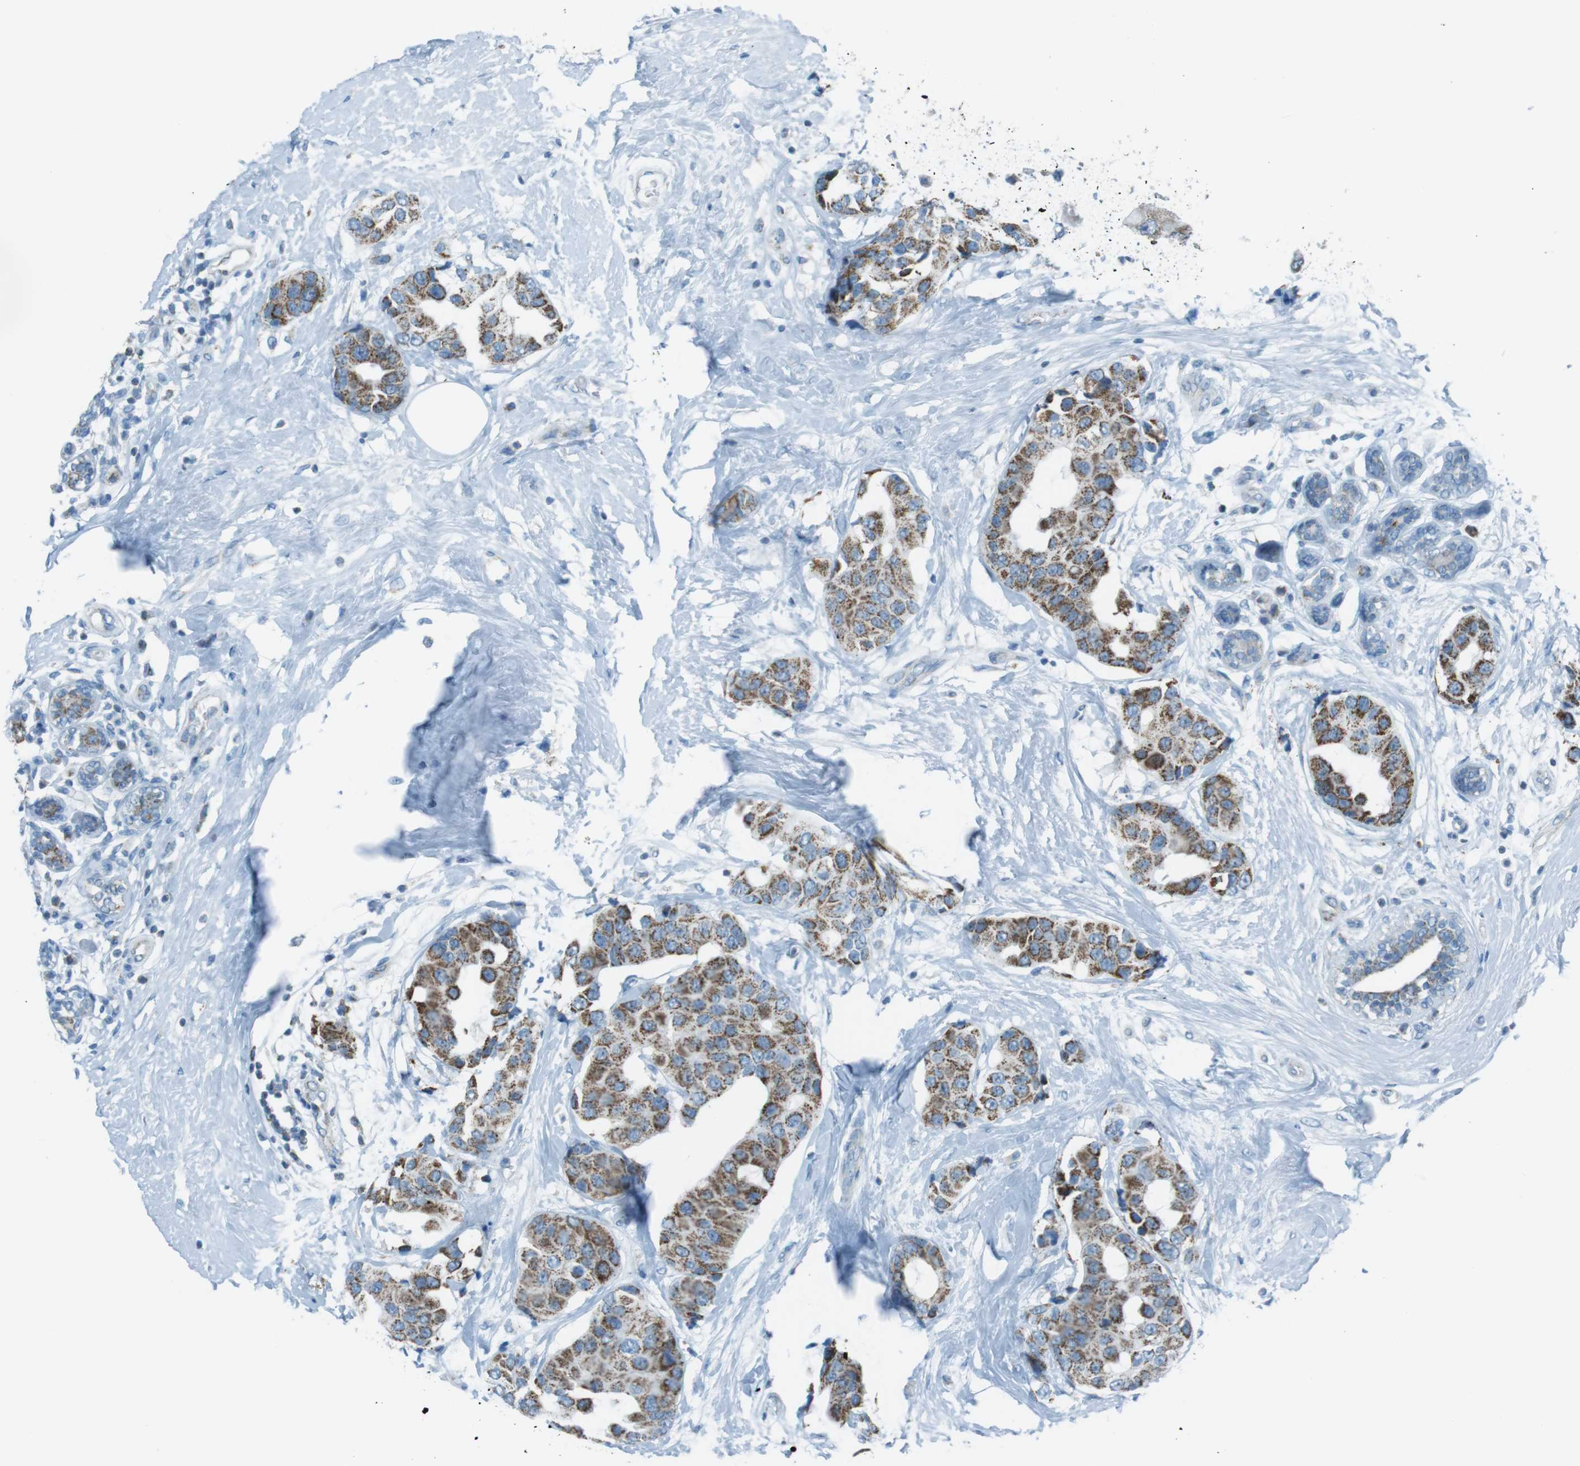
{"staining": {"intensity": "moderate", "quantity": ">75%", "location": "cytoplasmic/membranous"}, "tissue": "breast cancer", "cell_type": "Tumor cells", "image_type": "cancer", "snomed": [{"axis": "morphology", "description": "Normal tissue, NOS"}, {"axis": "morphology", "description": "Duct carcinoma"}, {"axis": "topography", "description": "Breast"}], "caption": "Tumor cells exhibit moderate cytoplasmic/membranous positivity in approximately >75% of cells in invasive ductal carcinoma (breast). (DAB IHC, brown staining for protein, blue staining for nuclei).", "gene": "DNAJA3", "patient": {"sex": "female", "age": 39}}